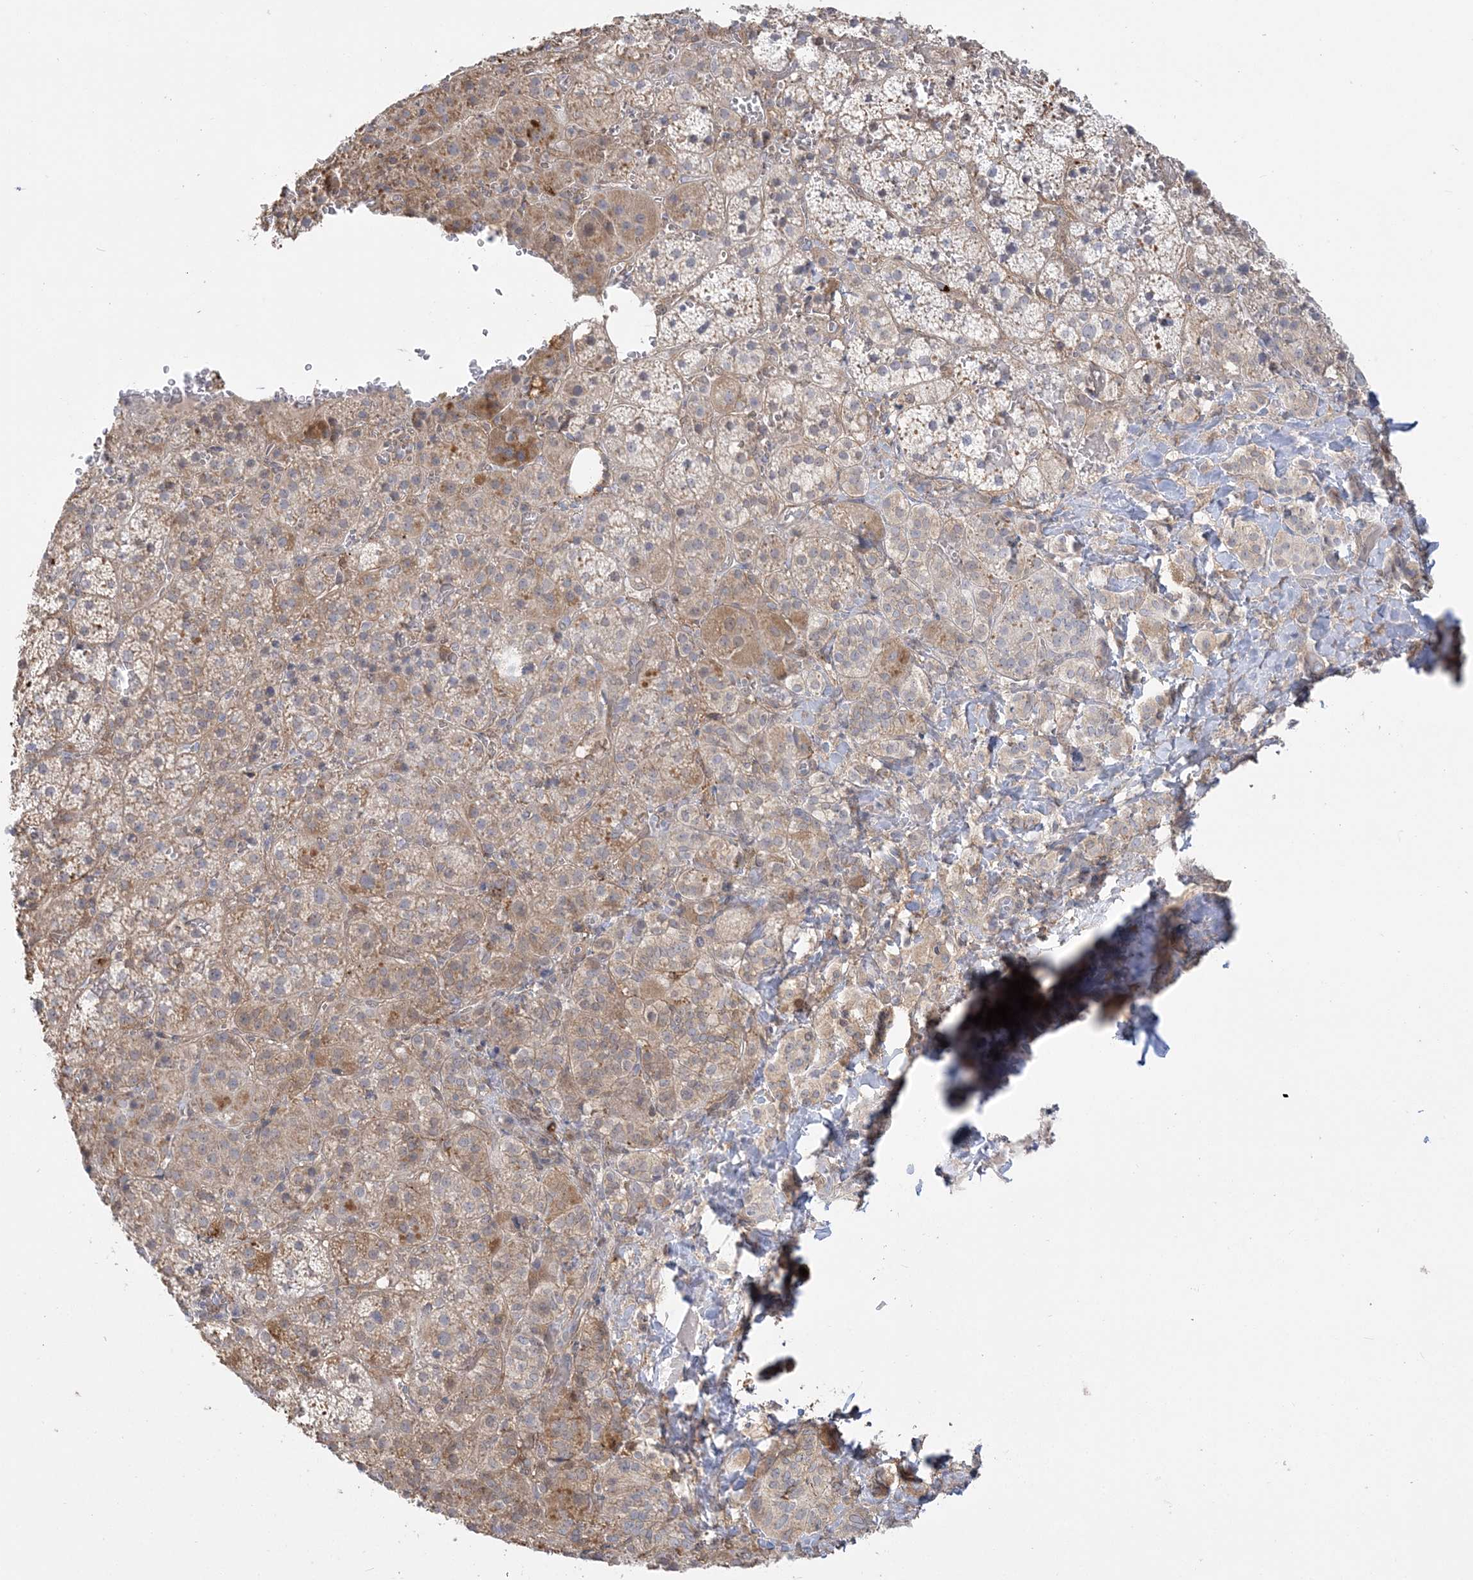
{"staining": {"intensity": "weak", "quantity": ">75%", "location": "cytoplasmic/membranous"}, "tissue": "adrenal gland", "cell_type": "Glandular cells", "image_type": "normal", "snomed": [{"axis": "morphology", "description": "Normal tissue, NOS"}, {"axis": "topography", "description": "Adrenal gland"}], "caption": "Immunohistochemical staining of normal adrenal gland shows >75% levels of weak cytoplasmic/membranous protein staining in approximately >75% of glandular cells. (brown staining indicates protein expression, while blue staining denotes nuclei).", "gene": "HAAO", "patient": {"sex": "female", "age": 59}}